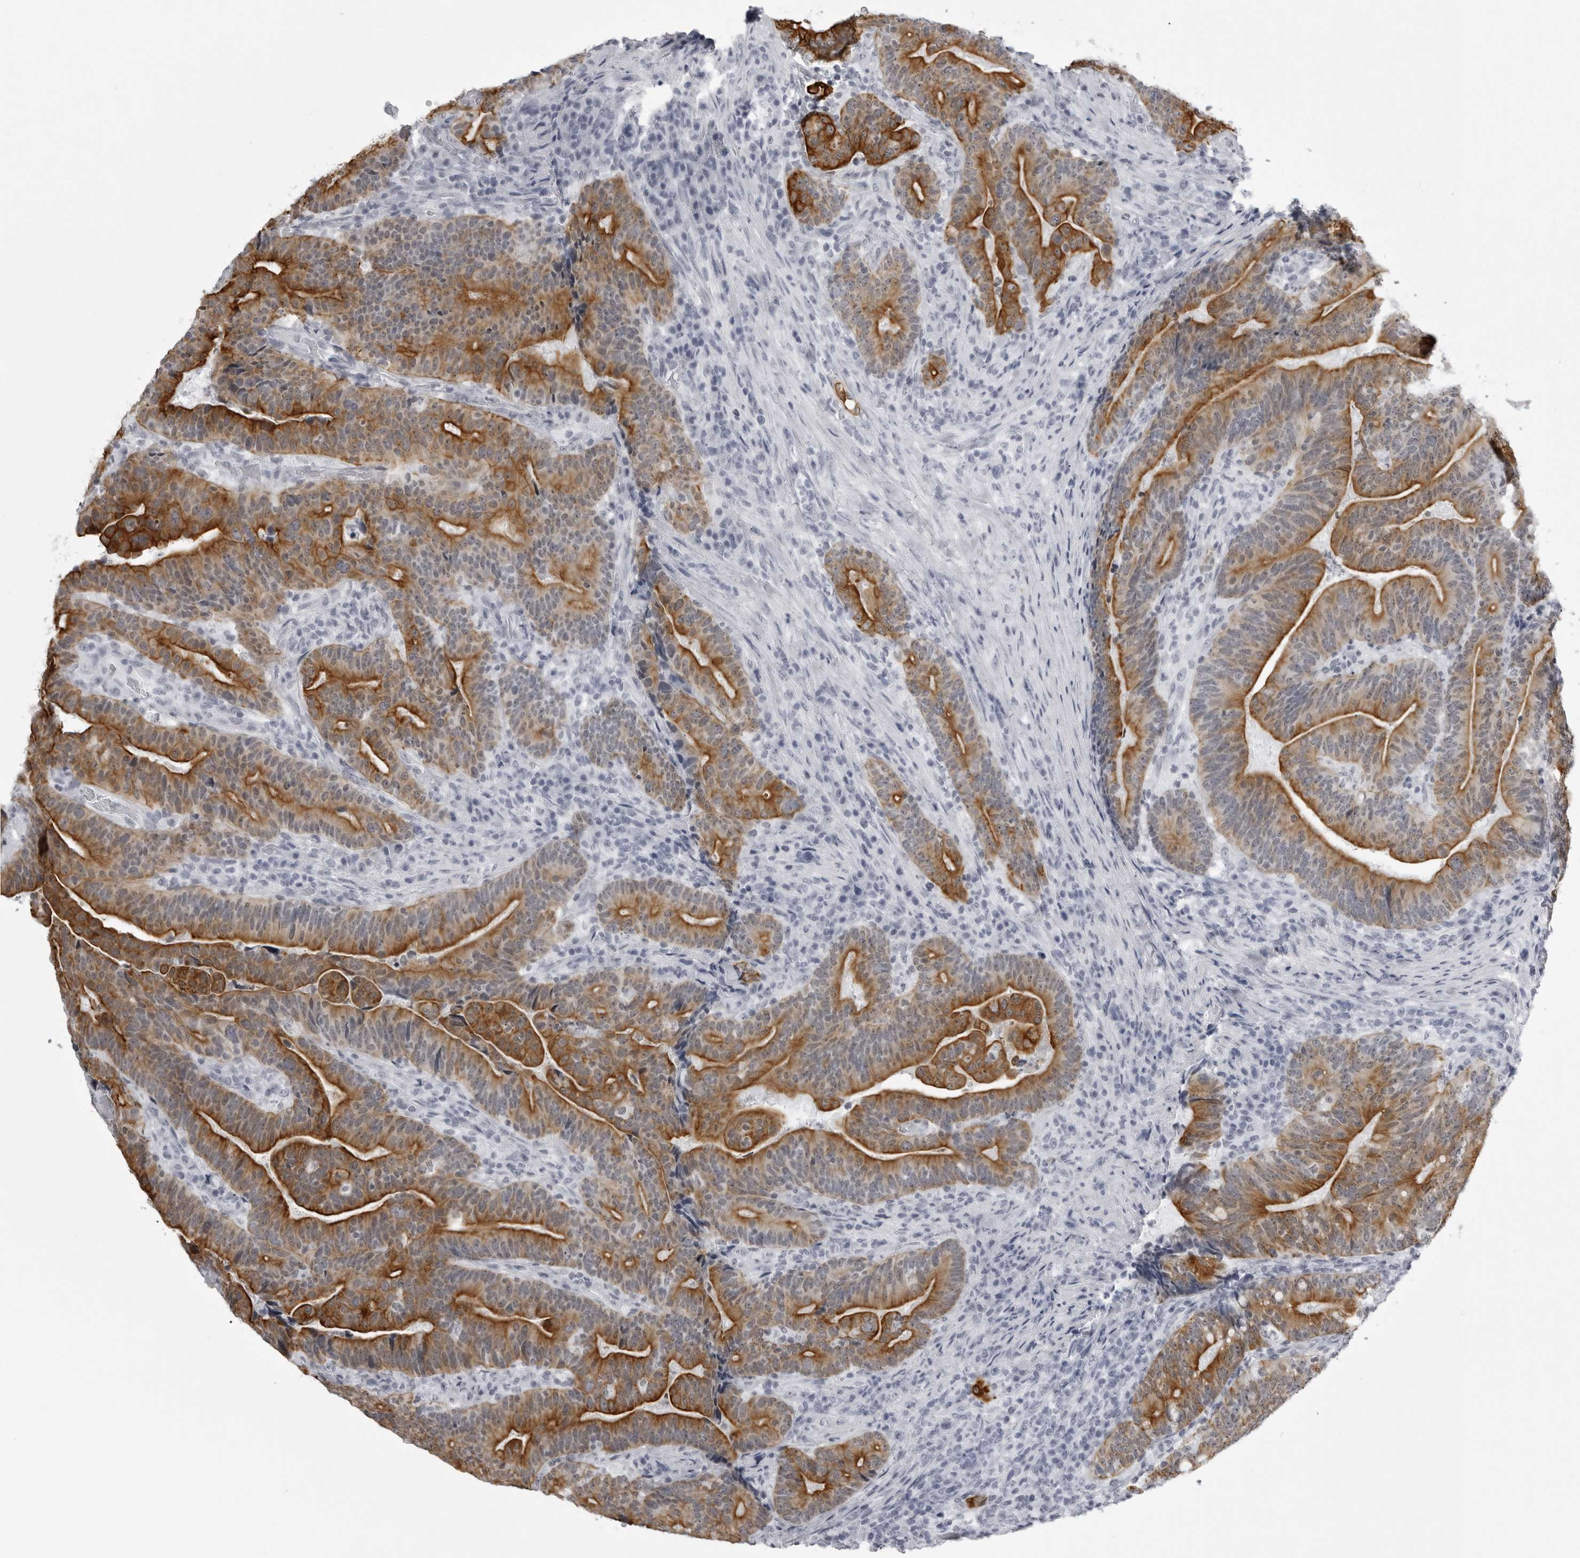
{"staining": {"intensity": "strong", "quantity": ">75%", "location": "cytoplasmic/membranous"}, "tissue": "colorectal cancer", "cell_type": "Tumor cells", "image_type": "cancer", "snomed": [{"axis": "morphology", "description": "Adenocarcinoma, NOS"}, {"axis": "topography", "description": "Colon"}], "caption": "Colorectal cancer (adenocarcinoma) stained with immunohistochemistry (IHC) reveals strong cytoplasmic/membranous staining in about >75% of tumor cells. The staining was performed using DAB (3,3'-diaminobenzidine) to visualize the protein expression in brown, while the nuclei were stained in blue with hematoxylin (Magnification: 20x).", "gene": "UROD", "patient": {"sex": "female", "age": 66}}